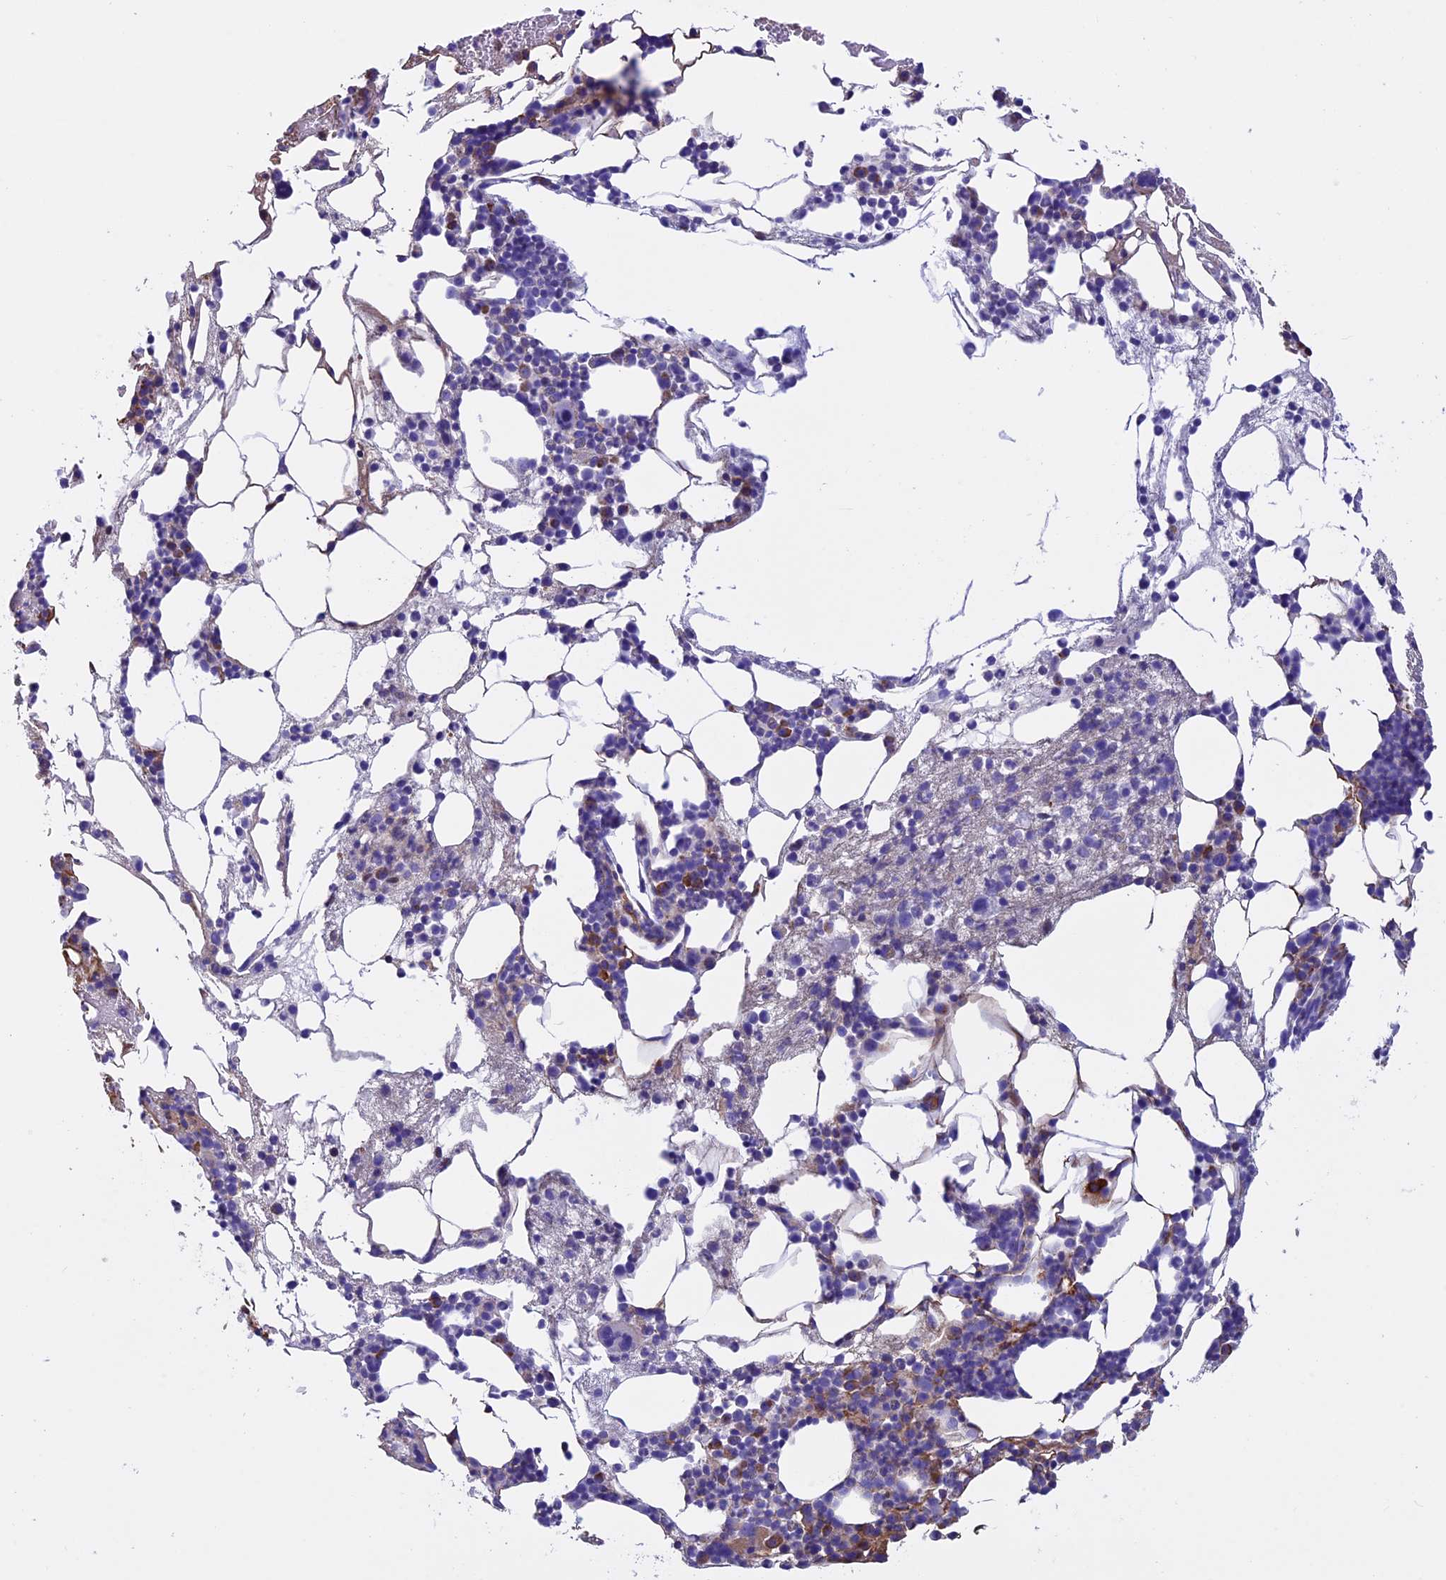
{"staining": {"intensity": "moderate", "quantity": "<25%", "location": "cytoplasmic/membranous"}, "tissue": "bone marrow", "cell_type": "Hematopoietic cells", "image_type": "normal", "snomed": [{"axis": "morphology", "description": "Normal tissue, NOS"}, {"axis": "morphology", "description": "Inflammation, NOS"}, {"axis": "topography", "description": "Bone marrow"}], "caption": "Hematopoietic cells demonstrate moderate cytoplasmic/membranous positivity in approximately <25% of cells in benign bone marrow. (DAB IHC, brown staining for protein, blue staining for nuclei).", "gene": "IGSF6", "patient": {"sex": "female", "age": 78}}